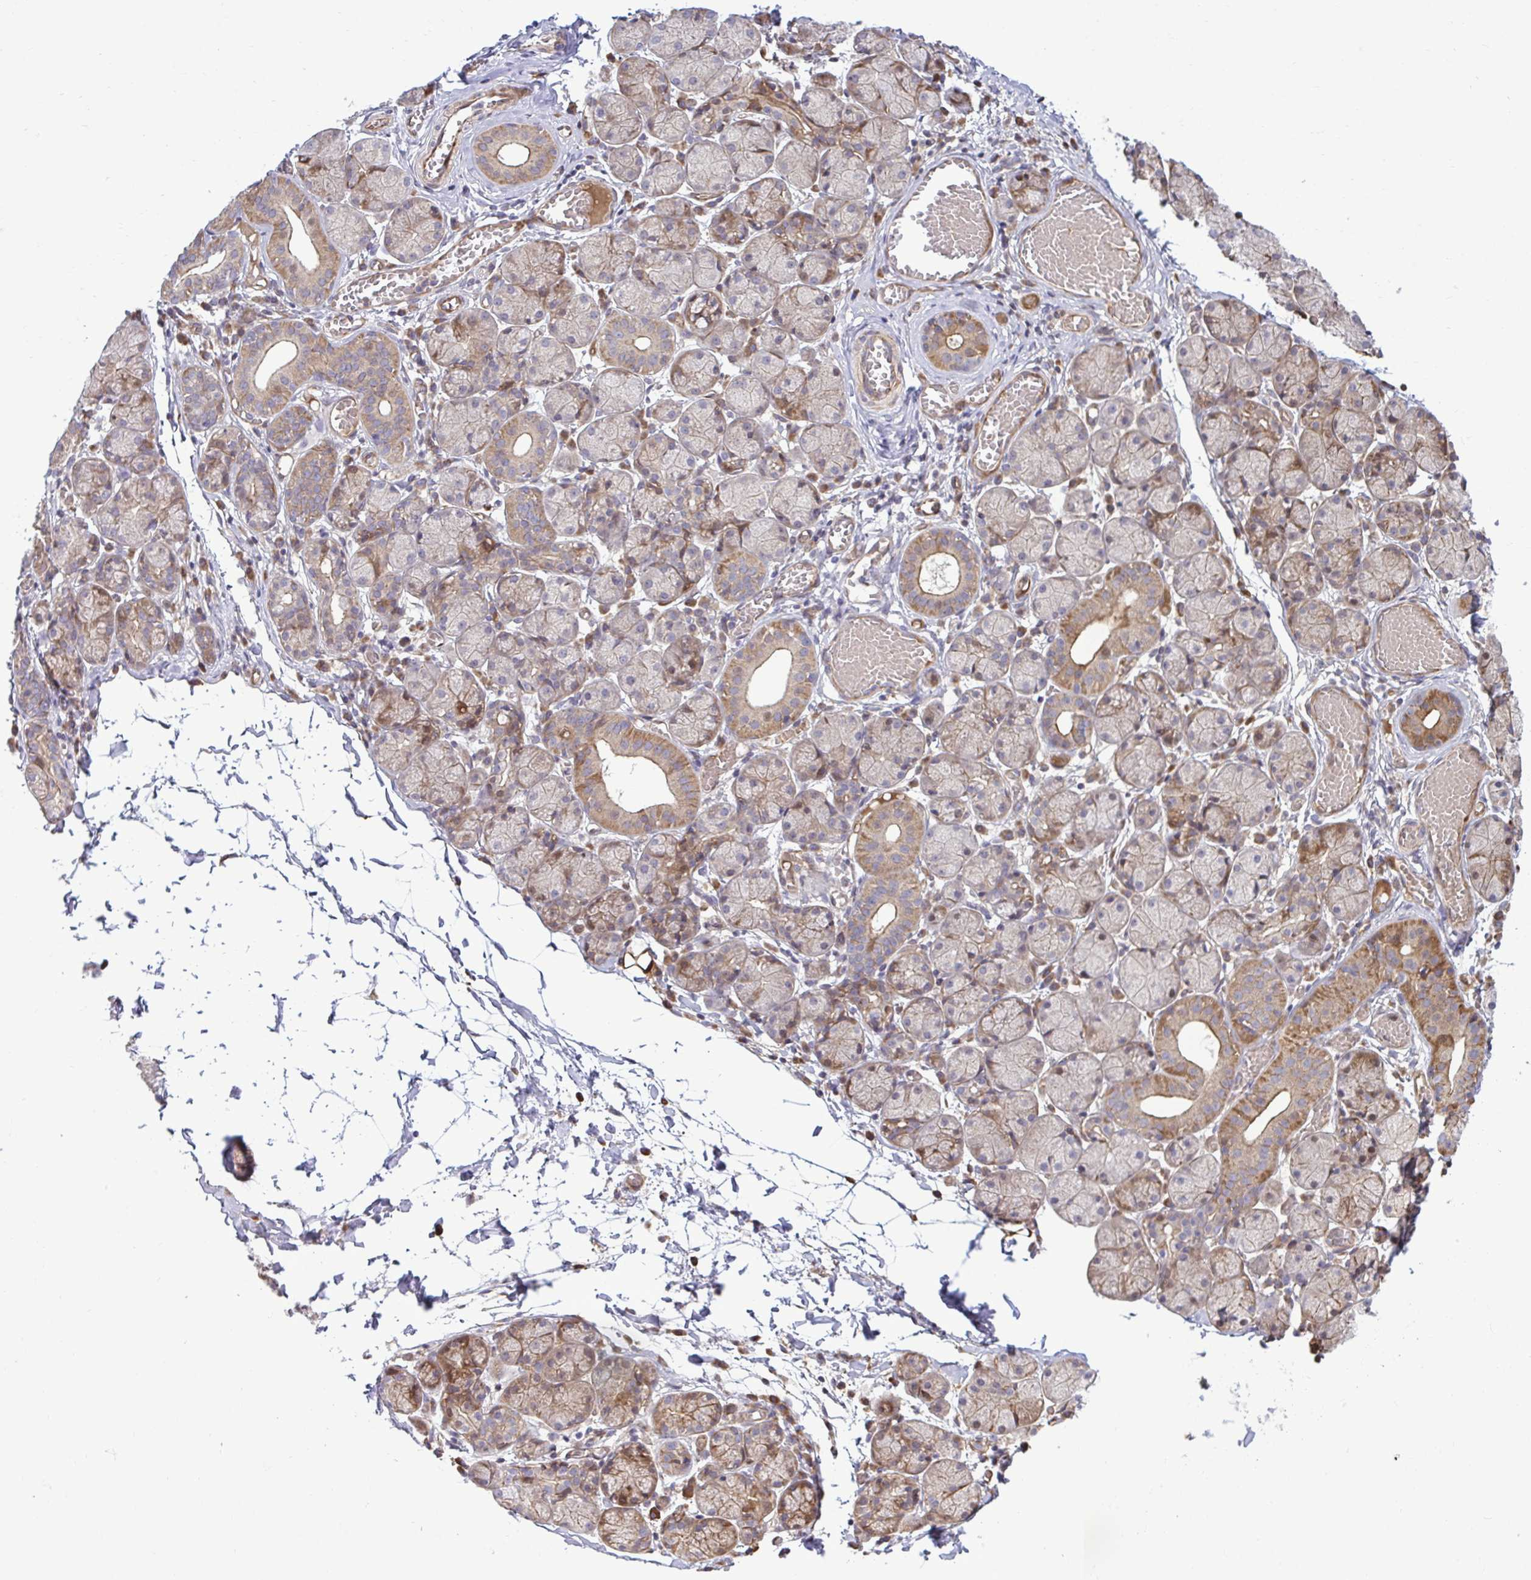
{"staining": {"intensity": "moderate", "quantity": "25%-75%", "location": "cytoplasmic/membranous"}, "tissue": "salivary gland", "cell_type": "Glandular cells", "image_type": "normal", "snomed": [{"axis": "morphology", "description": "Normal tissue, NOS"}, {"axis": "topography", "description": "Salivary gland"}], "caption": "Immunohistochemical staining of unremarkable salivary gland reveals 25%-75% levels of moderate cytoplasmic/membranous protein staining in about 25%-75% of glandular cells. The staining is performed using DAB (3,3'-diaminobenzidine) brown chromogen to label protein expression. The nuclei are counter-stained blue using hematoxylin.", "gene": "ZSCAN9", "patient": {"sex": "female", "age": 24}}